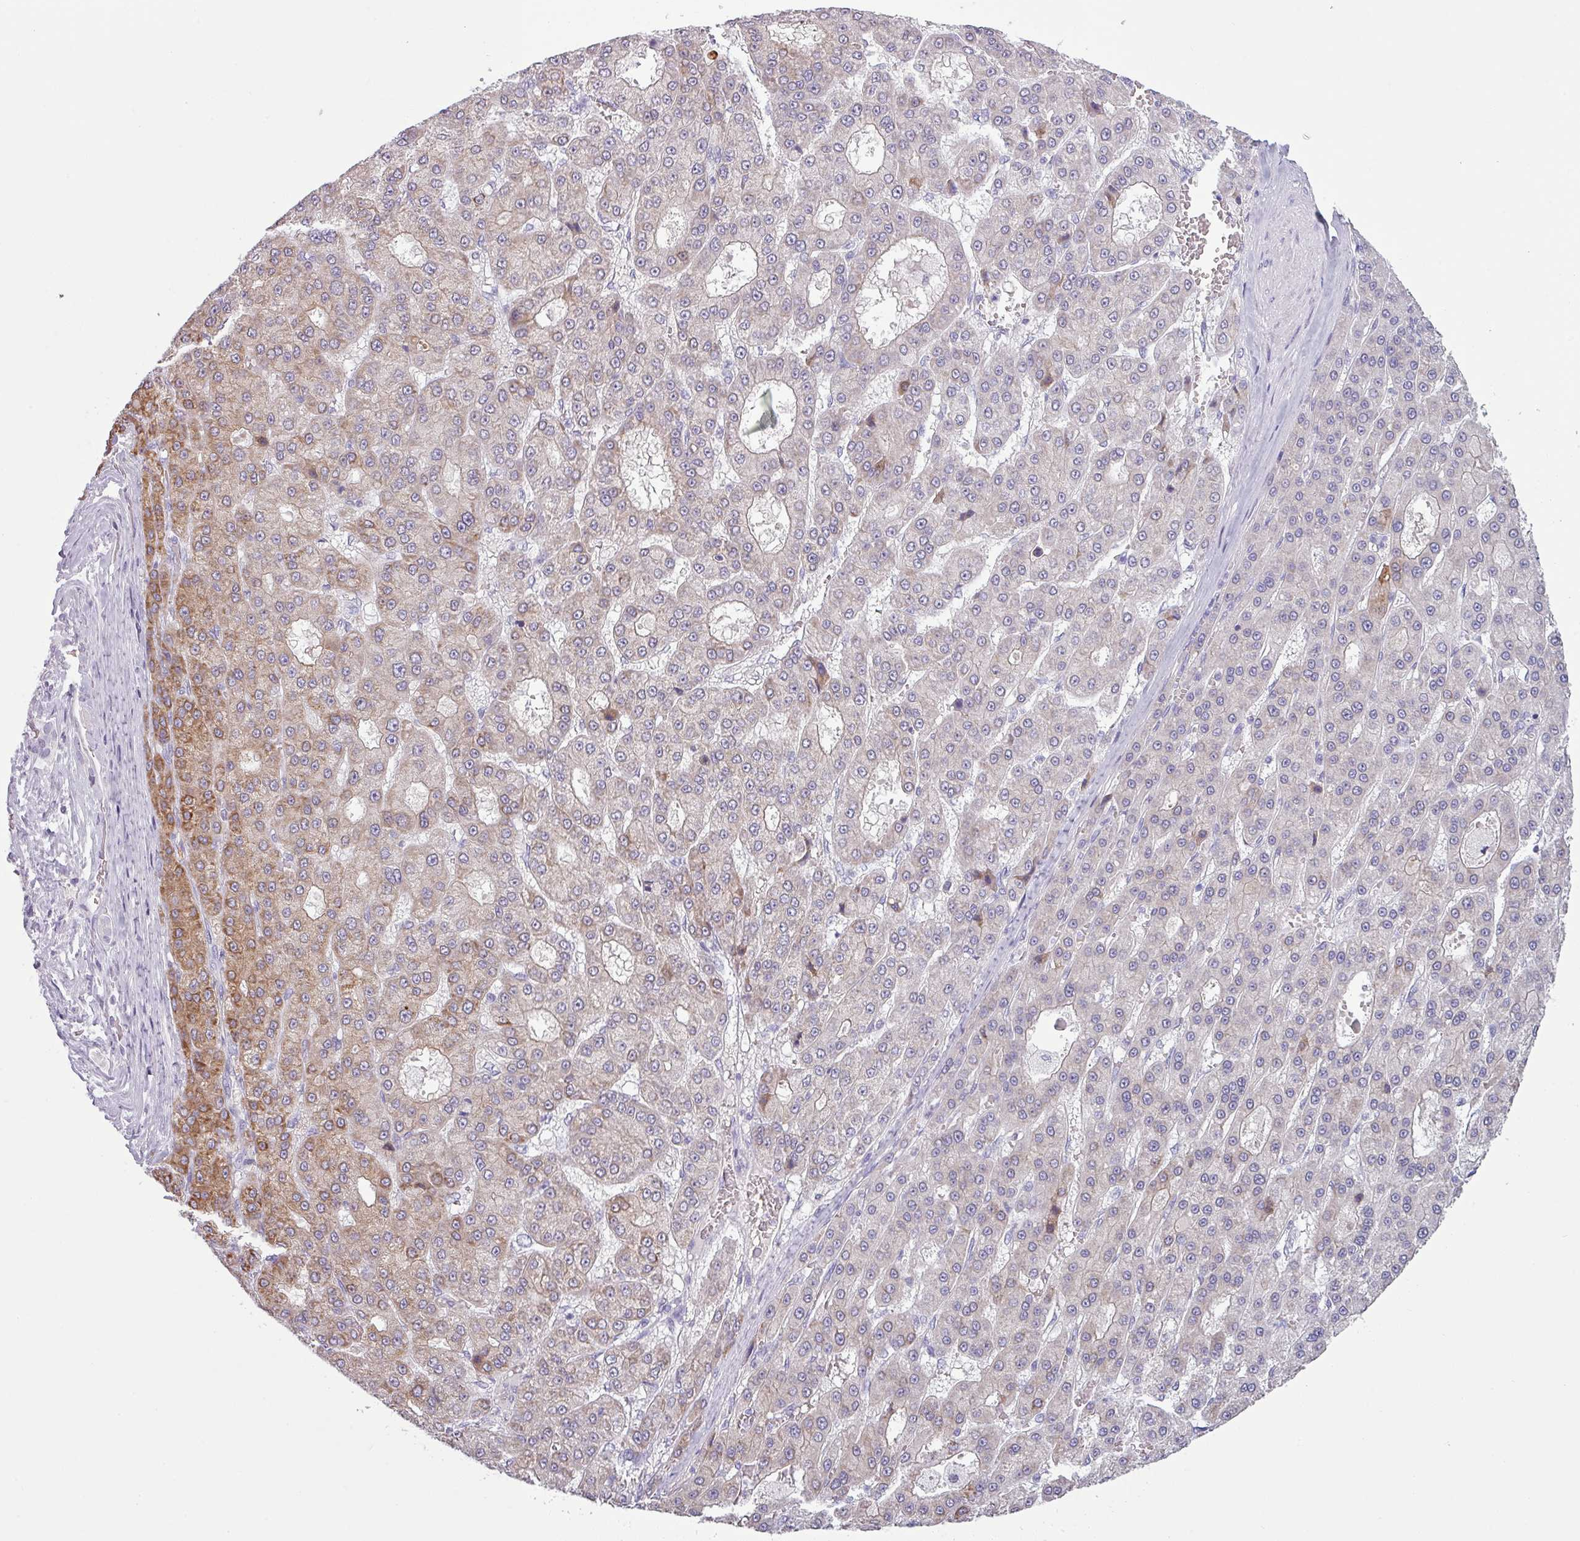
{"staining": {"intensity": "moderate", "quantity": "<25%", "location": "cytoplasmic/membranous"}, "tissue": "liver cancer", "cell_type": "Tumor cells", "image_type": "cancer", "snomed": [{"axis": "morphology", "description": "Carcinoma, Hepatocellular, NOS"}, {"axis": "topography", "description": "Liver"}], "caption": "Tumor cells show low levels of moderate cytoplasmic/membranous positivity in approximately <25% of cells in human liver cancer (hepatocellular carcinoma). (brown staining indicates protein expression, while blue staining denotes nuclei).", "gene": "SLC26A9", "patient": {"sex": "male", "age": 70}}